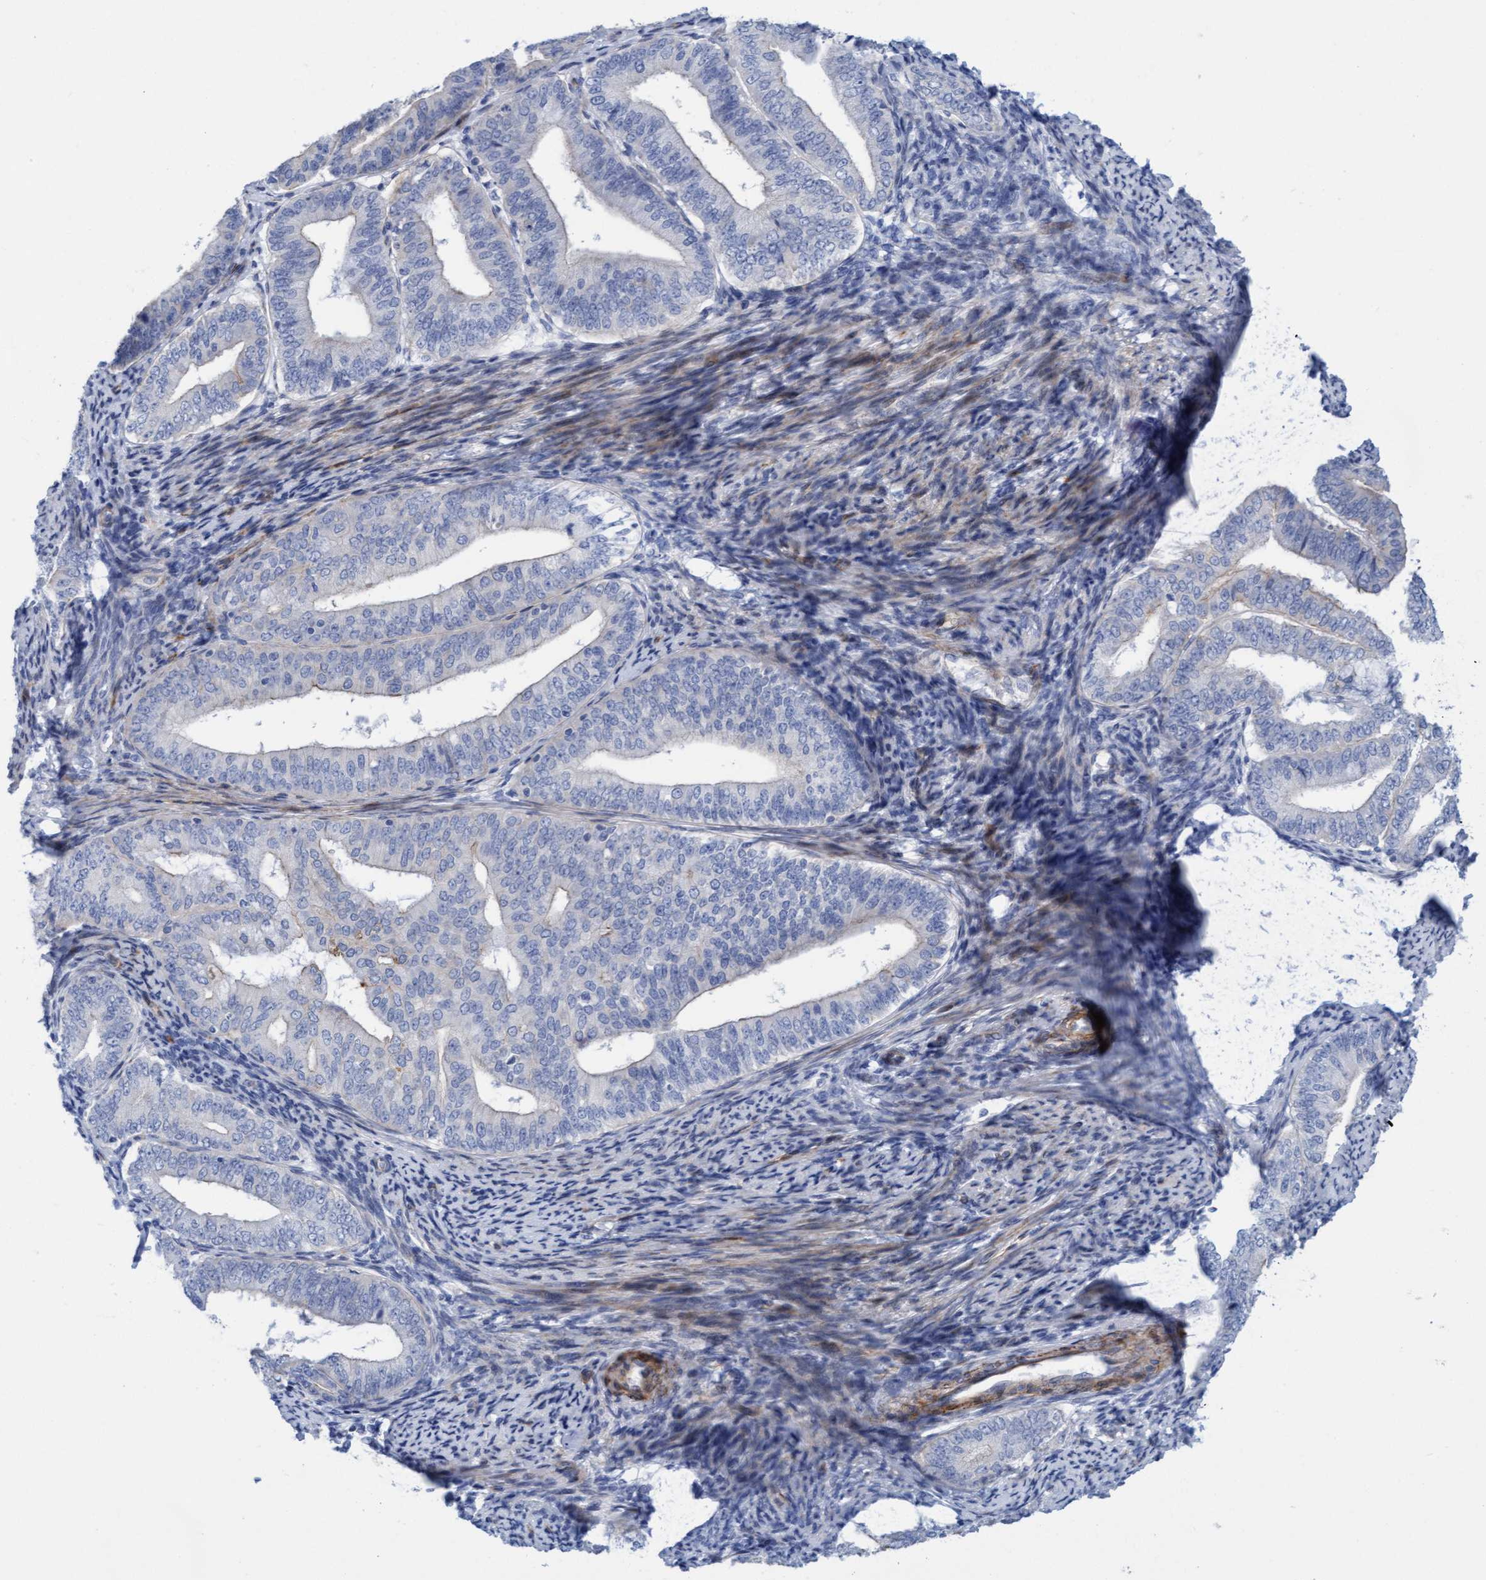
{"staining": {"intensity": "negative", "quantity": "none", "location": "none"}, "tissue": "endometrial cancer", "cell_type": "Tumor cells", "image_type": "cancer", "snomed": [{"axis": "morphology", "description": "Adenocarcinoma, NOS"}, {"axis": "topography", "description": "Endometrium"}], "caption": "This is an immunohistochemistry (IHC) photomicrograph of endometrial cancer (adenocarcinoma). There is no expression in tumor cells.", "gene": "MTFR1", "patient": {"sex": "female", "age": 63}}